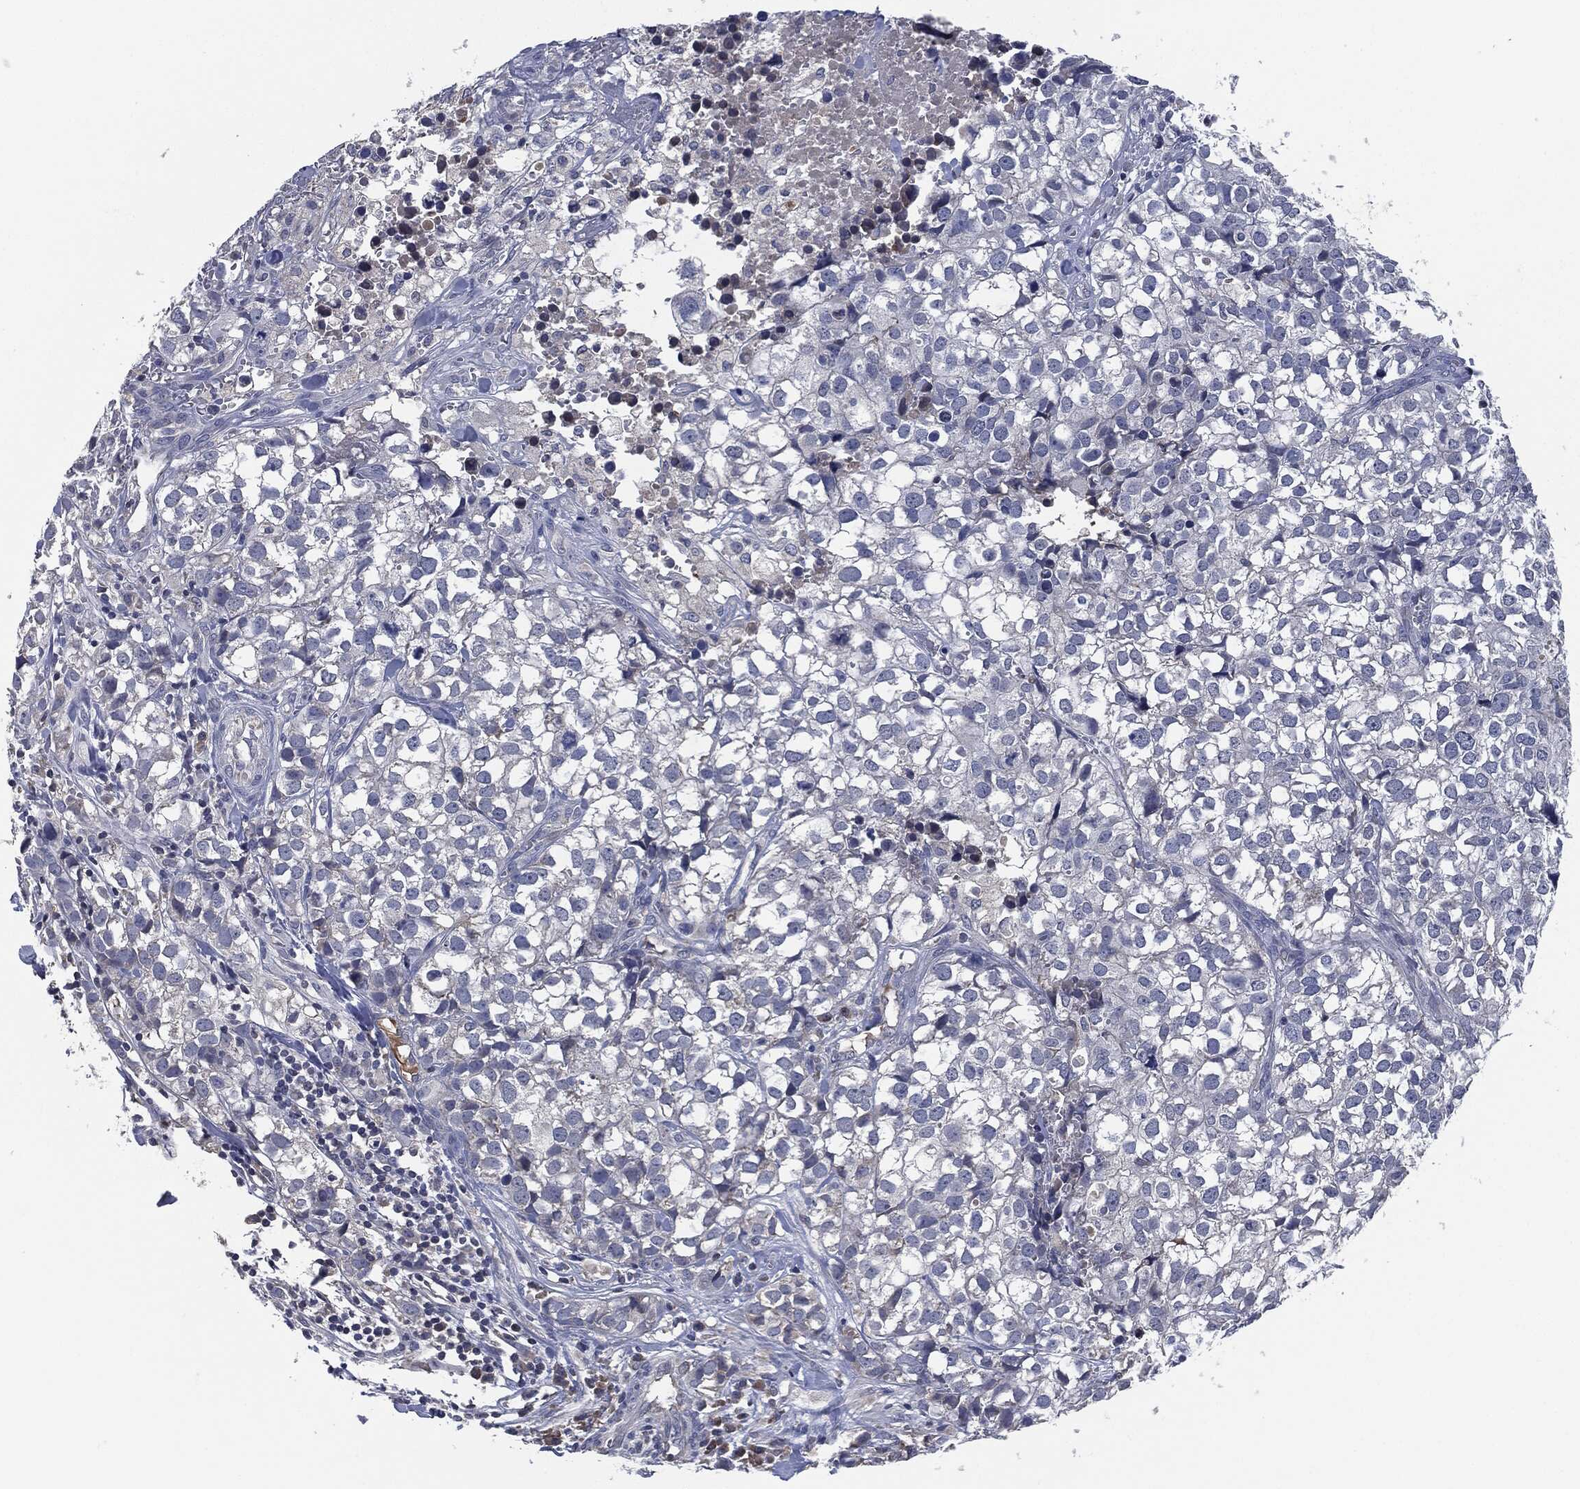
{"staining": {"intensity": "negative", "quantity": "none", "location": "none"}, "tissue": "breast cancer", "cell_type": "Tumor cells", "image_type": "cancer", "snomed": [{"axis": "morphology", "description": "Duct carcinoma"}, {"axis": "topography", "description": "Breast"}], "caption": "This is an IHC histopathology image of invasive ductal carcinoma (breast). There is no staining in tumor cells.", "gene": "IL2RG", "patient": {"sex": "female", "age": 30}}